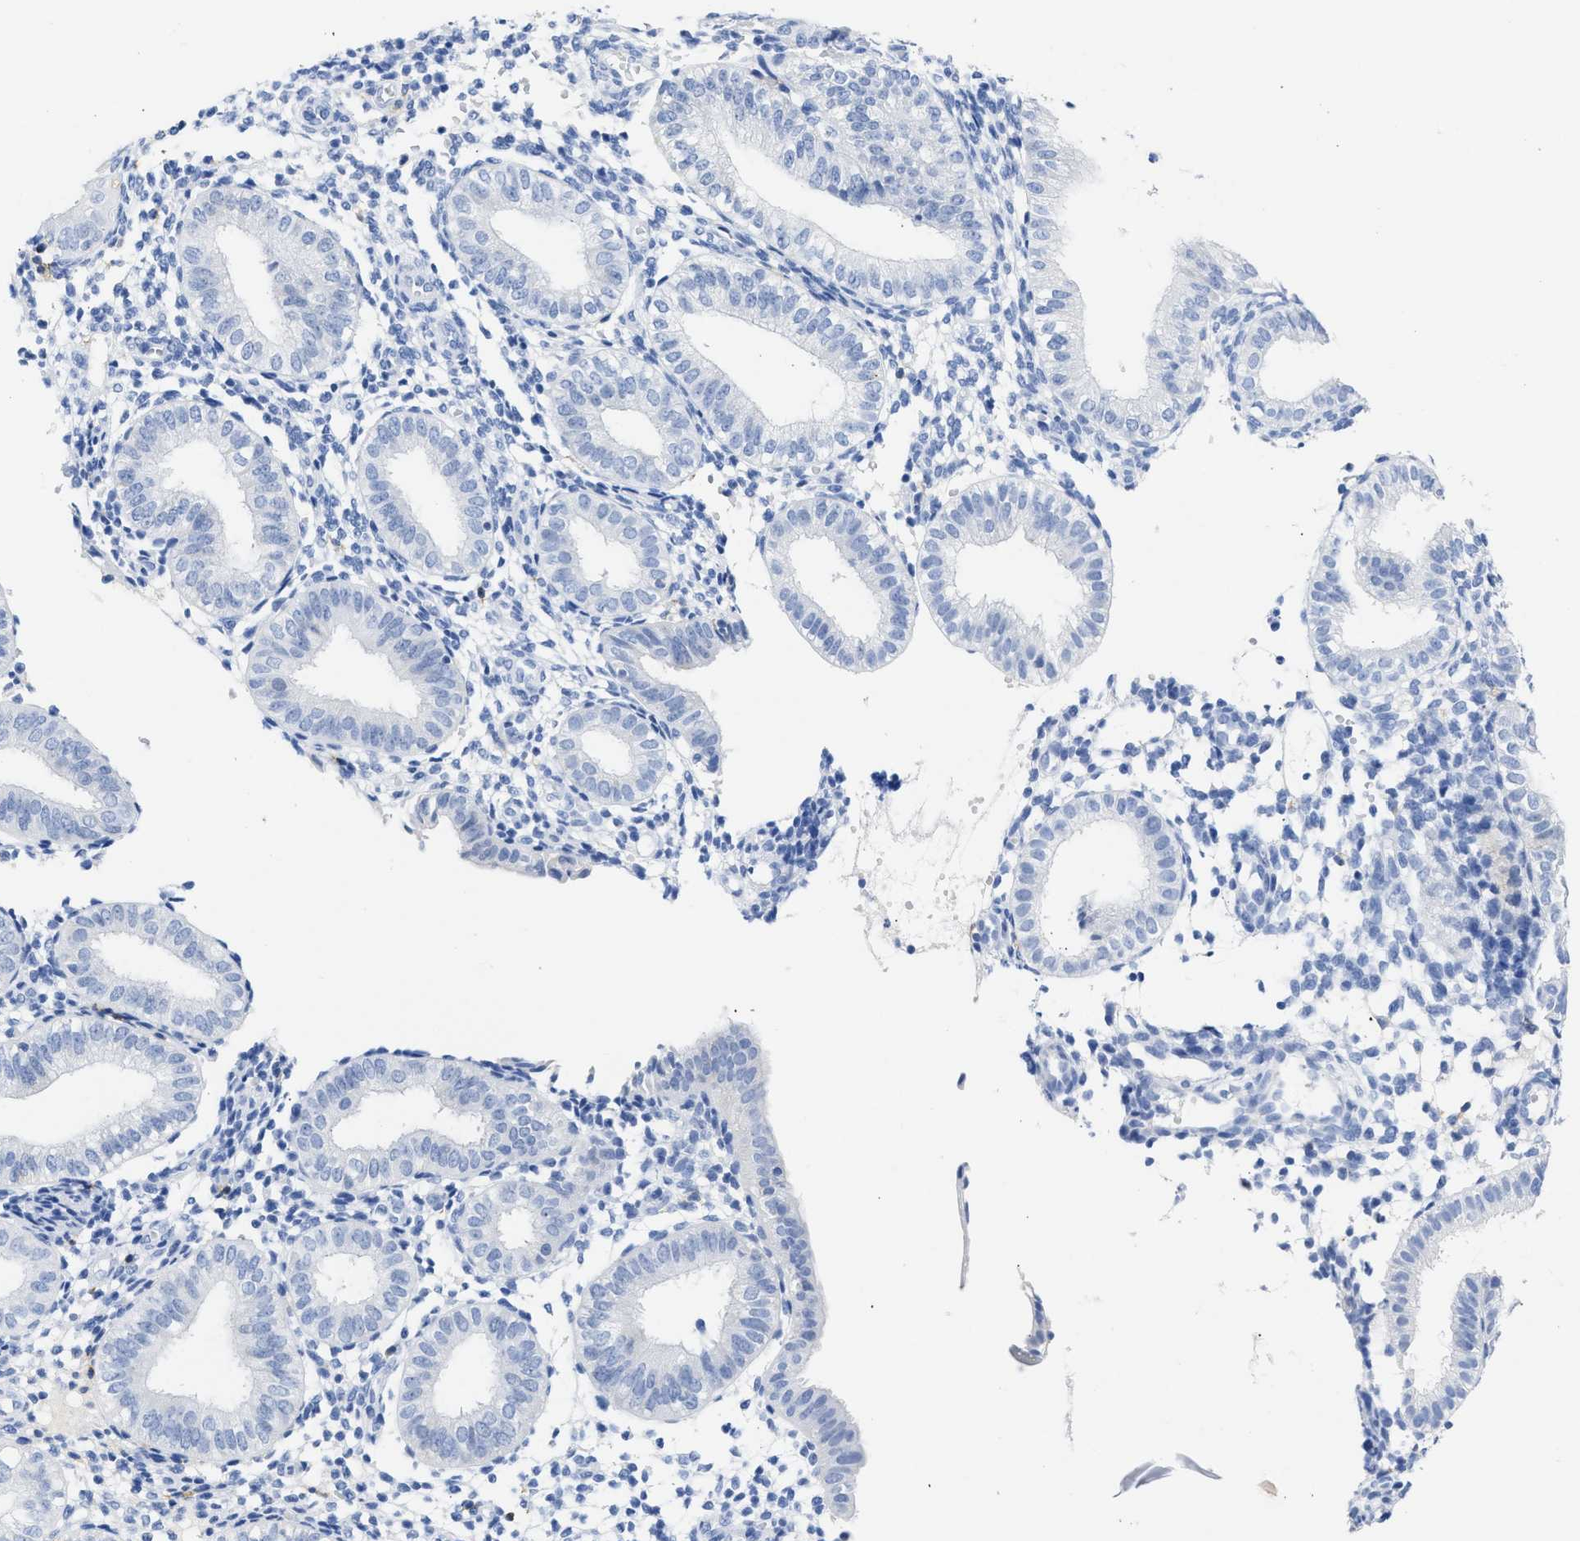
{"staining": {"intensity": "negative", "quantity": "none", "location": "none"}, "tissue": "endometrium", "cell_type": "Cells in endometrial stroma", "image_type": "normal", "snomed": [{"axis": "morphology", "description": "Normal tissue, NOS"}, {"axis": "topography", "description": "Endometrium"}], "caption": "Immunohistochemical staining of normal endometrium exhibits no significant expression in cells in endometrial stroma.", "gene": "NCAM1", "patient": {"sex": "female", "age": 39}}